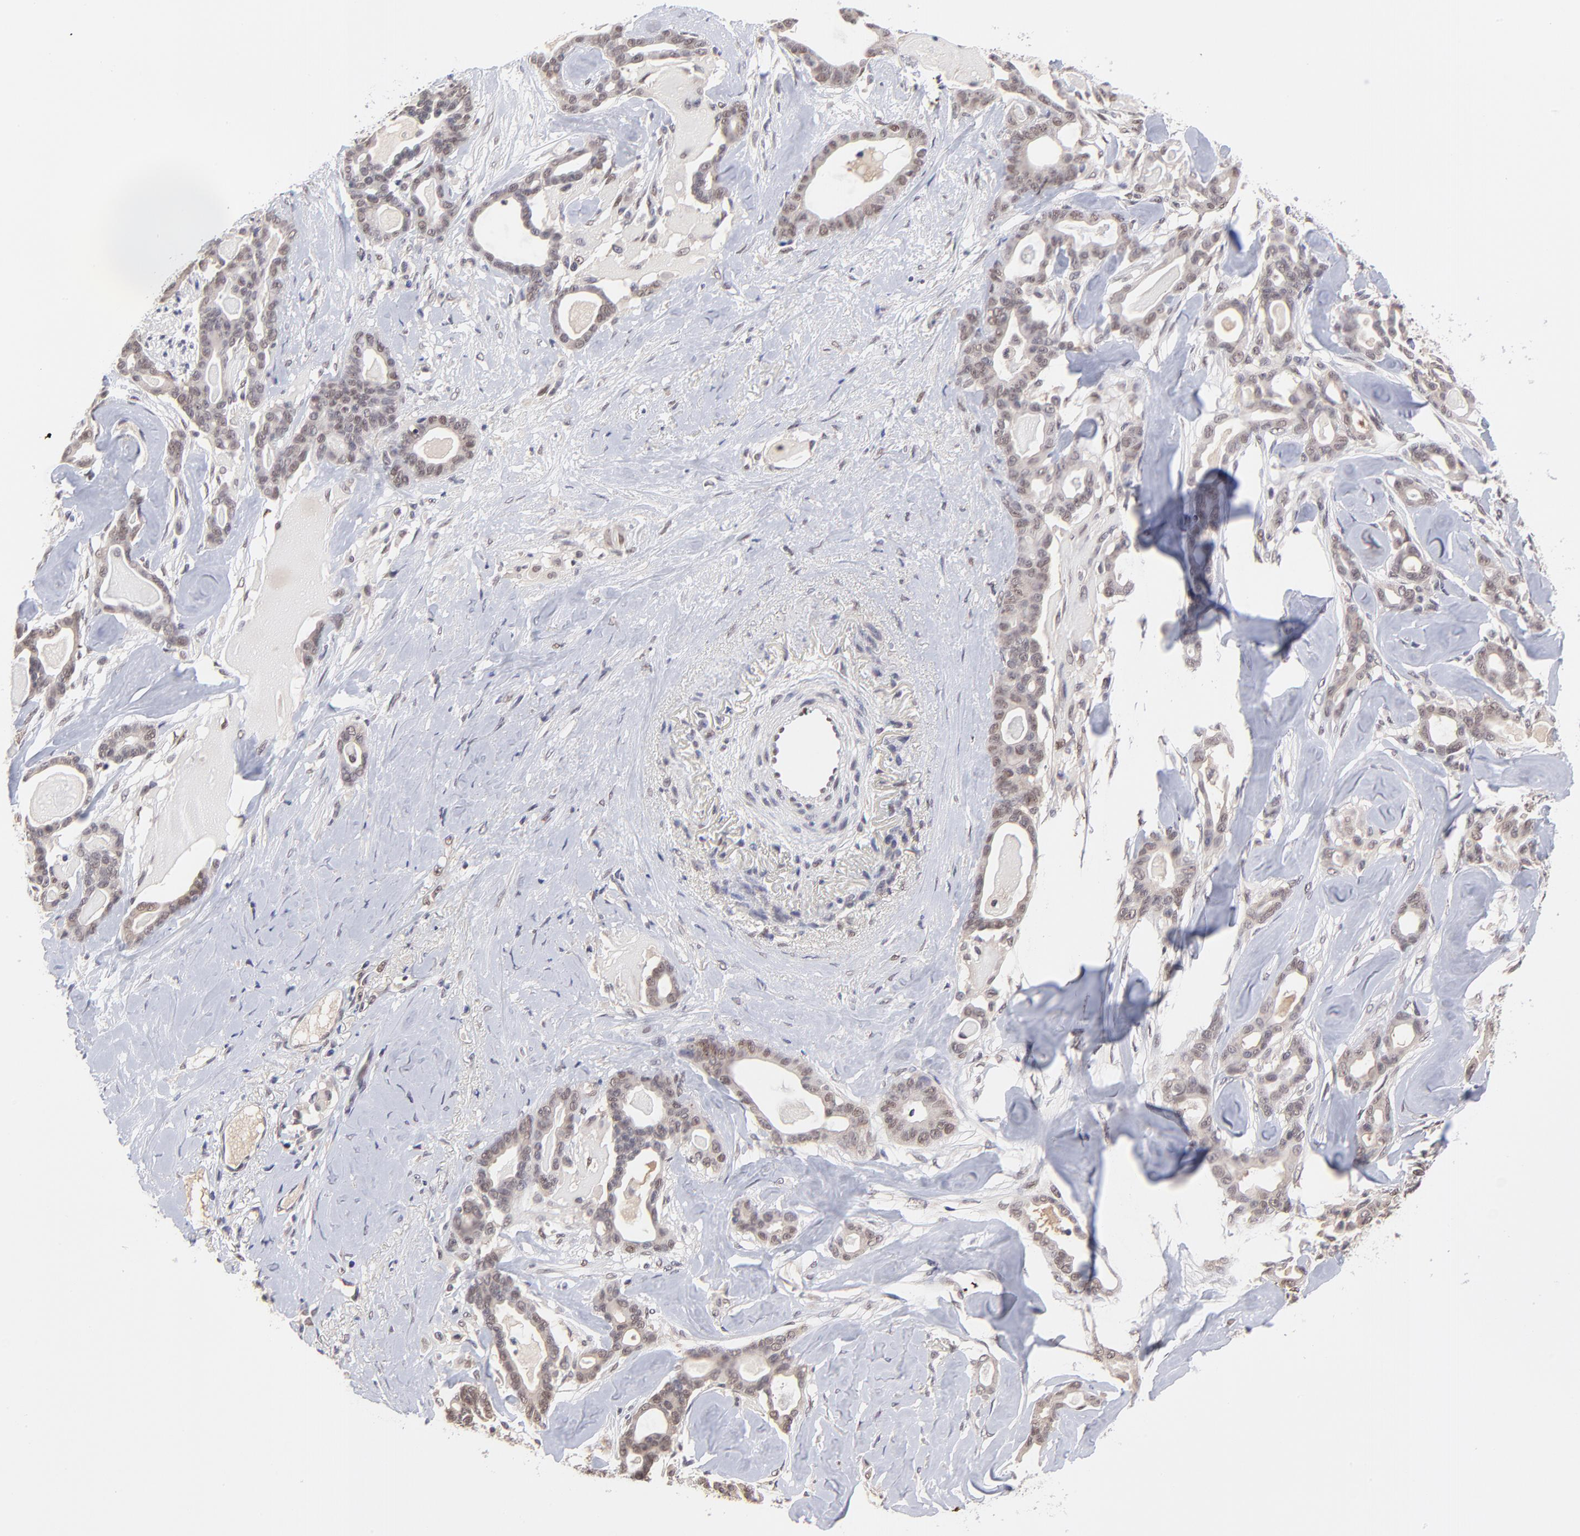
{"staining": {"intensity": "weak", "quantity": ">75%", "location": "cytoplasmic/membranous"}, "tissue": "pancreatic cancer", "cell_type": "Tumor cells", "image_type": "cancer", "snomed": [{"axis": "morphology", "description": "Adenocarcinoma, NOS"}, {"axis": "topography", "description": "Pancreas"}], "caption": "Immunohistochemical staining of pancreatic cancer exhibits low levels of weak cytoplasmic/membranous staining in about >75% of tumor cells.", "gene": "UBE2E3", "patient": {"sex": "male", "age": 63}}